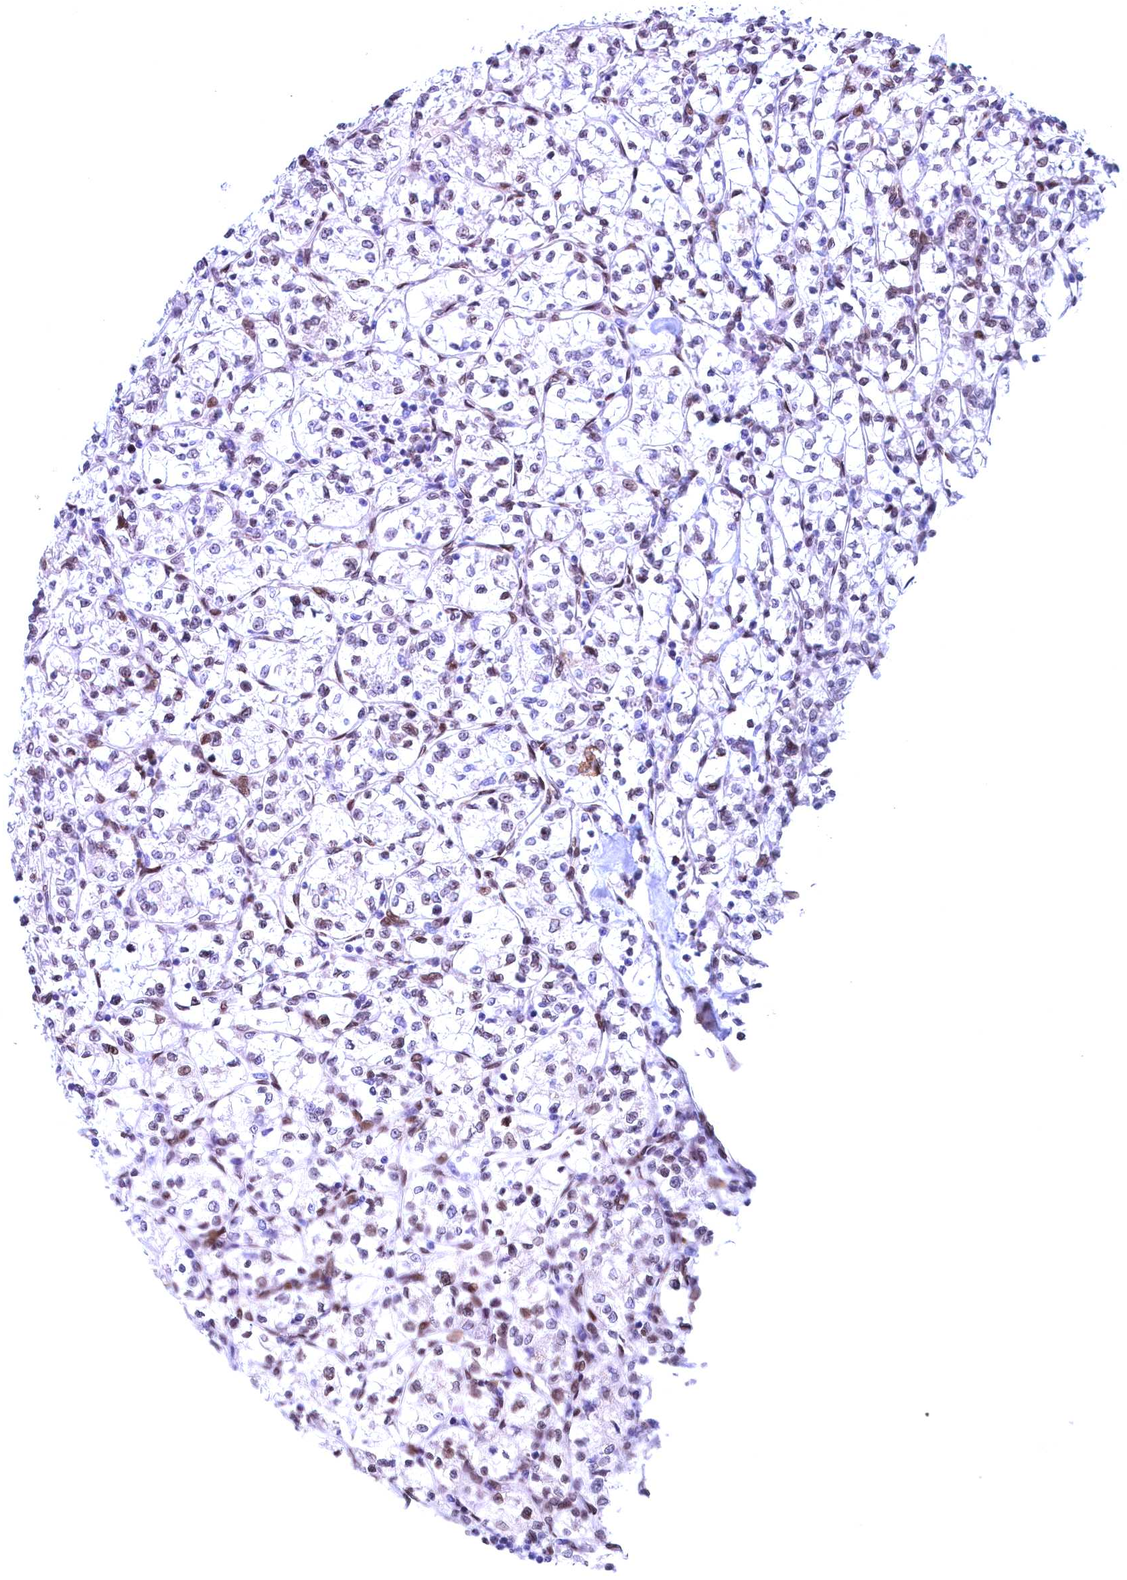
{"staining": {"intensity": "weak", "quantity": "<25%", "location": "nuclear"}, "tissue": "renal cancer", "cell_type": "Tumor cells", "image_type": "cancer", "snomed": [{"axis": "morphology", "description": "Adenocarcinoma, NOS"}, {"axis": "topography", "description": "Kidney"}], "caption": "This is a micrograph of IHC staining of renal adenocarcinoma, which shows no staining in tumor cells.", "gene": "GPSM1", "patient": {"sex": "female", "age": 64}}